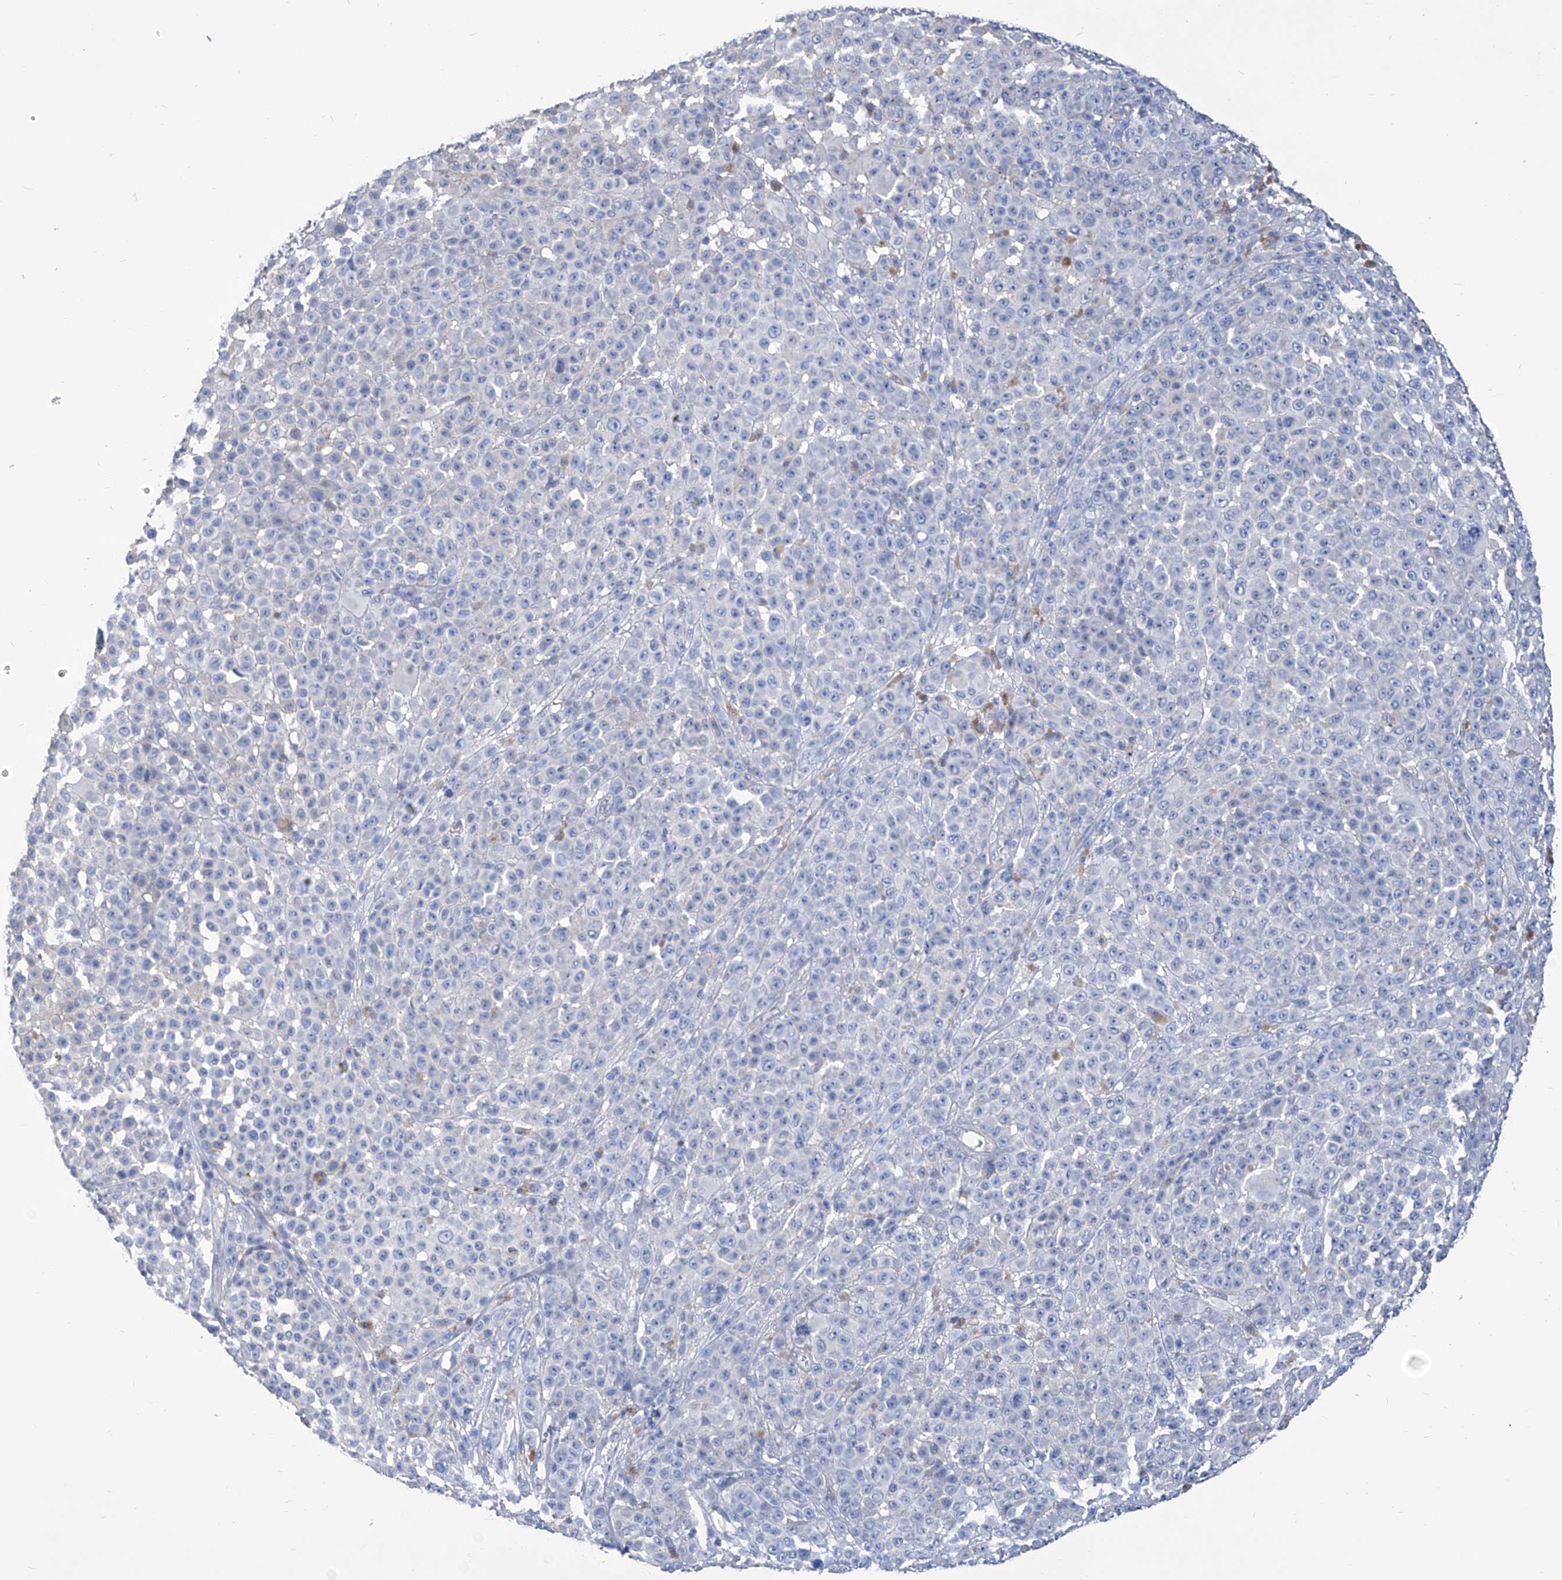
{"staining": {"intensity": "negative", "quantity": "none", "location": "none"}, "tissue": "melanoma", "cell_type": "Tumor cells", "image_type": "cancer", "snomed": [{"axis": "morphology", "description": "Malignant melanoma, NOS"}, {"axis": "topography", "description": "Skin"}], "caption": "A high-resolution micrograph shows immunohistochemistry staining of melanoma, which displays no significant expression in tumor cells. (Immunohistochemistry (ihc), brightfield microscopy, high magnification).", "gene": "SMS", "patient": {"sex": "female", "age": 94}}